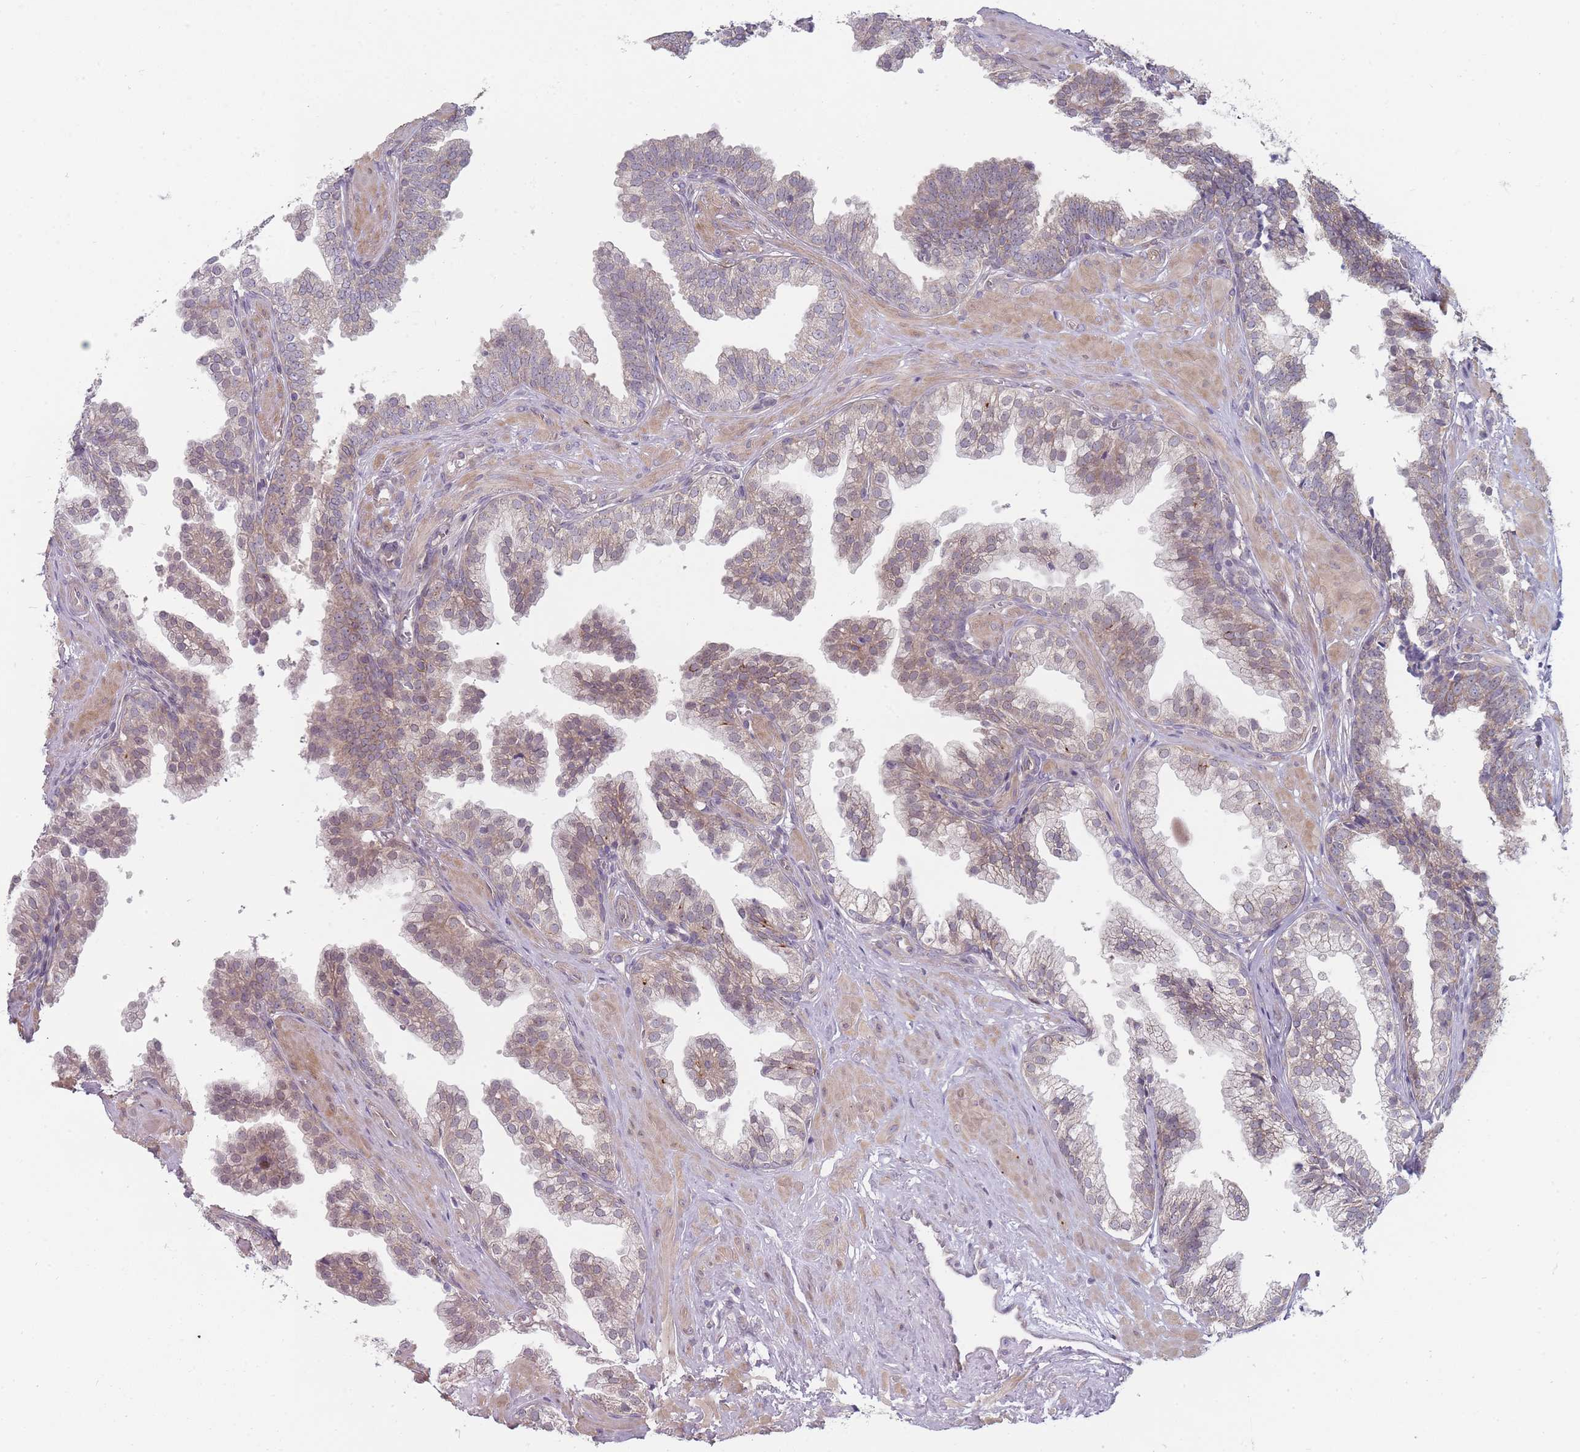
{"staining": {"intensity": "weak", "quantity": "<25%", "location": "cytoplasmic/membranous"}, "tissue": "prostate", "cell_type": "Glandular cells", "image_type": "normal", "snomed": [{"axis": "morphology", "description": "Normal tissue, NOS"}, {"axis": "topography", "description": "Prostate"}, {"axis": "topography", "description": "Peripheral nerve tissue"}], "caption": "The image demonstrates no staining of glandular cells in benign prostate. (Stains: DAB immunohistochemistry with hematoxylin counter stain, Microscopy: brightfield microscopy at high magnification).", "gene": "PCDH12", "patient": {"sex": "male", "age": 55}}